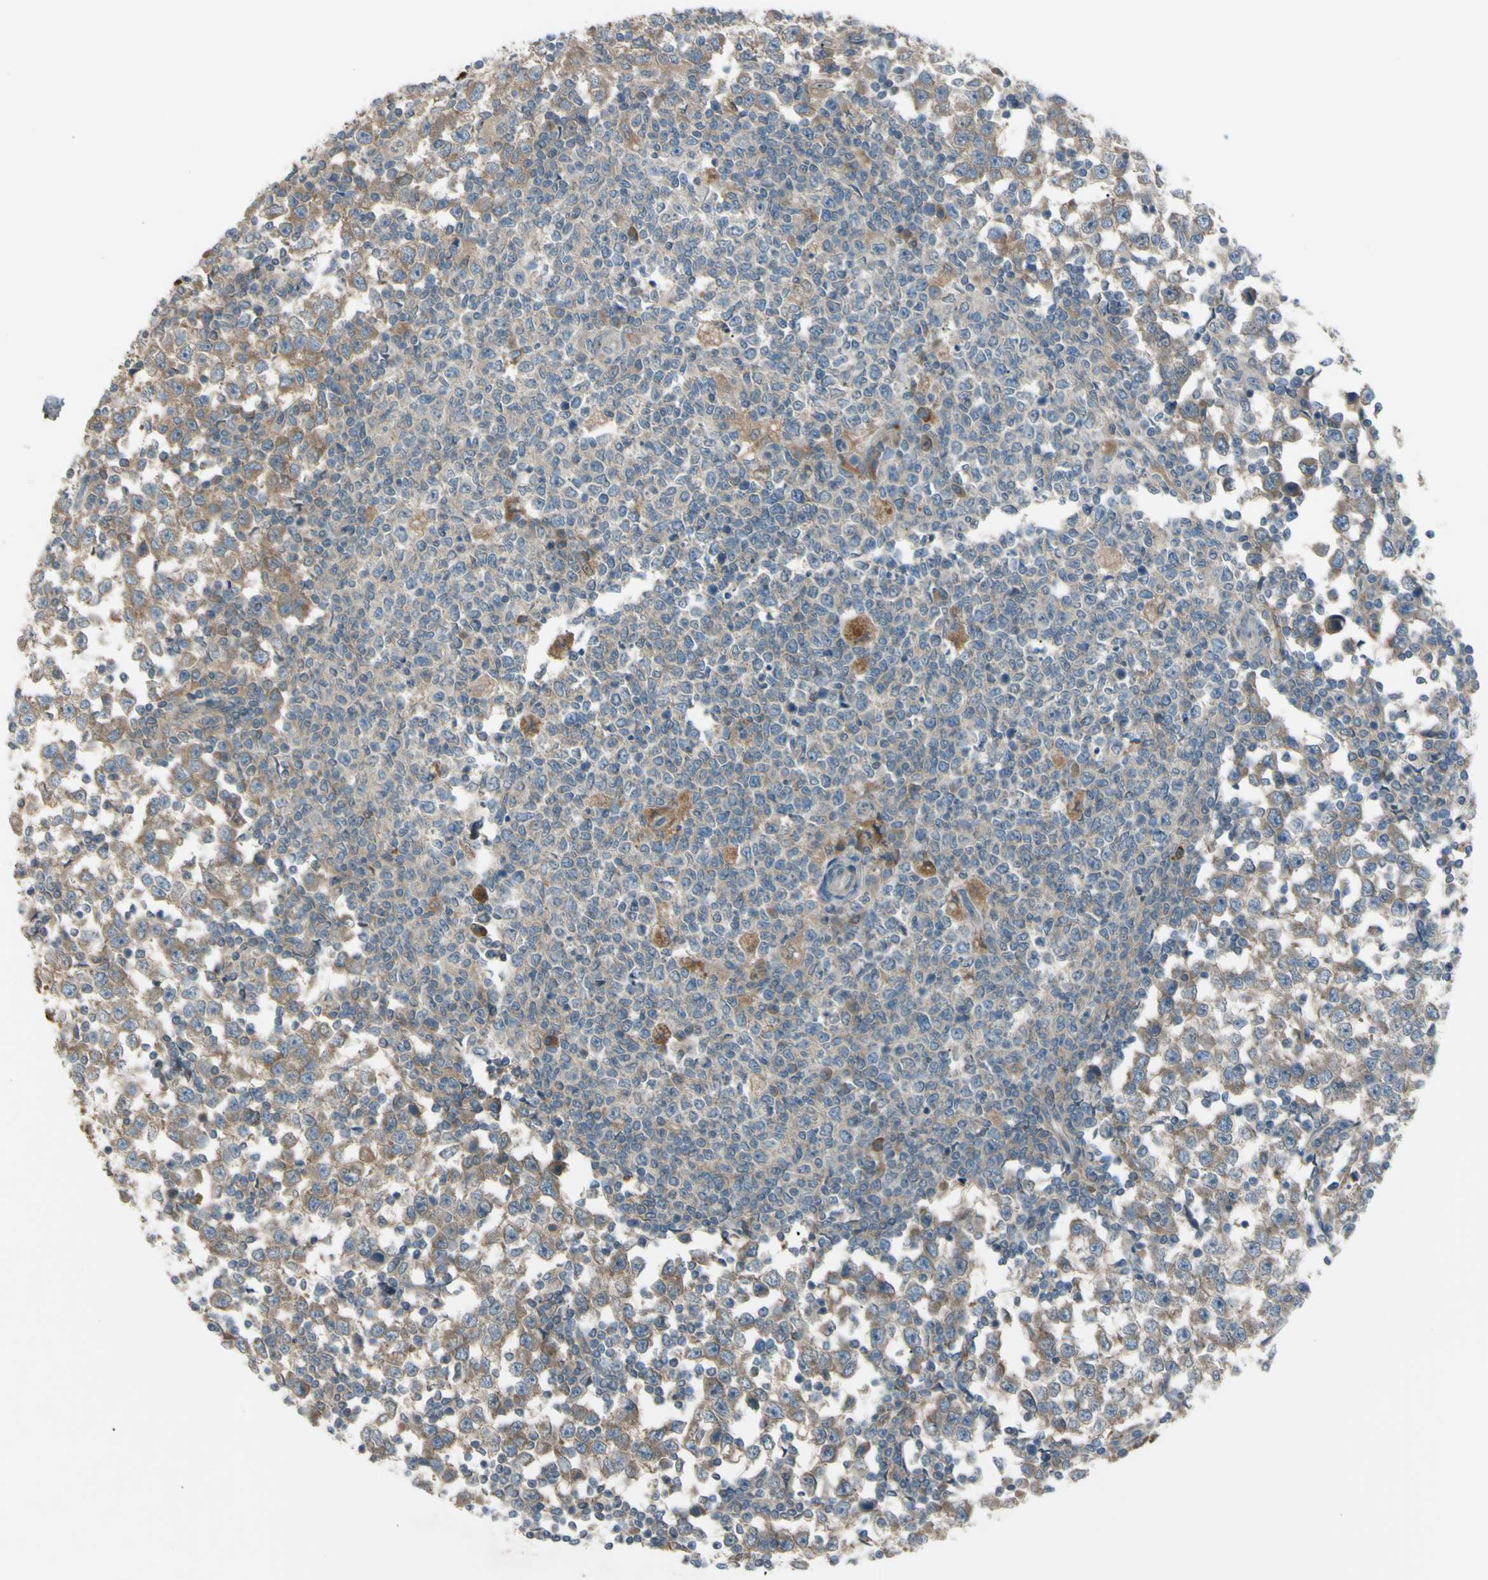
{"staining": {"intensity": "moderate", "quantity": ">75%", "location": "cytoplasmic/membranous"}, "tissue": "testis cancer", "cell_type": "Tumor cells", "image_type": "cancer", "snomed": [{"axis": "morphology", "description": "Seminoma, NOS"}, {"axis": "topography", "description": "Testis"}], "caption": "Tumor cells exhibit moderate cytoplasmic/membranous expression in approximately >75% of cells in seminoma (testis).", "gene": "AFP", "patient": {"sex": "male", "age": 65}}